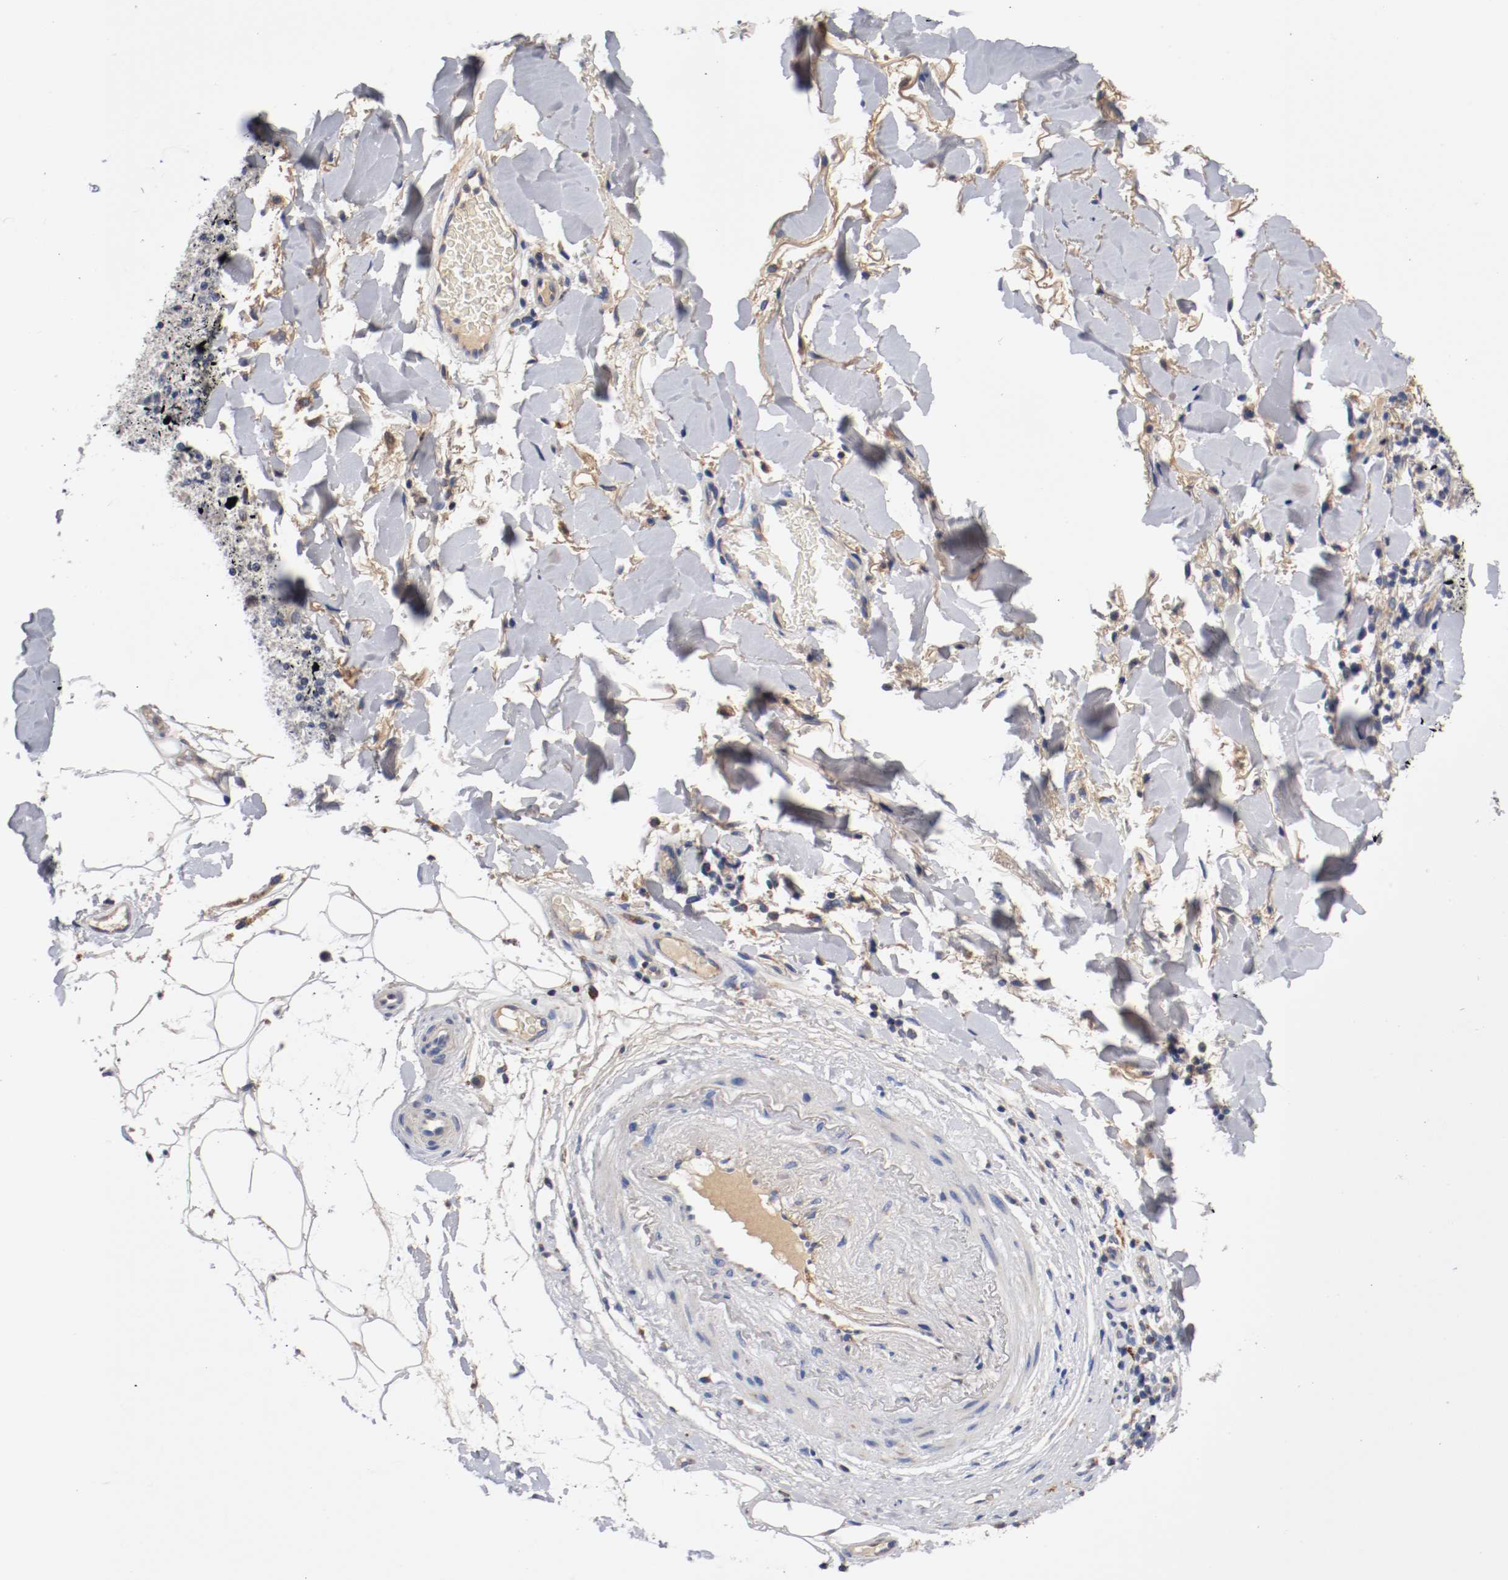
{"staining": {"intensity": "weak", "quantity": "25%-75%", "location": "cytoplasmic/membranous"}, "tissue": "skin cancer", "cell_type": "Tumor cells", "image_type": "cancer", "snomed": [{"axis": "morphology", "description": "Normal tissue, NOS"}, {"axis": "morphology", "description": "Squamous cell carcinoma, NOS"}, {"axis": "topography", "description": "Skin"}], "caption": "Immunohistochemical staining of skin cancer (squamous cell carcinoma) shows weak cytoplasmic/membranous protein positivity in approximately 25%-75% of tumor cells. The staining is performed using DAB brown chromogen to label protein expression. The nuclei are counter-stained blue using hematoxylin.", "gene": "PCSK6", "patient": {"sex": "female", "age": 83}}